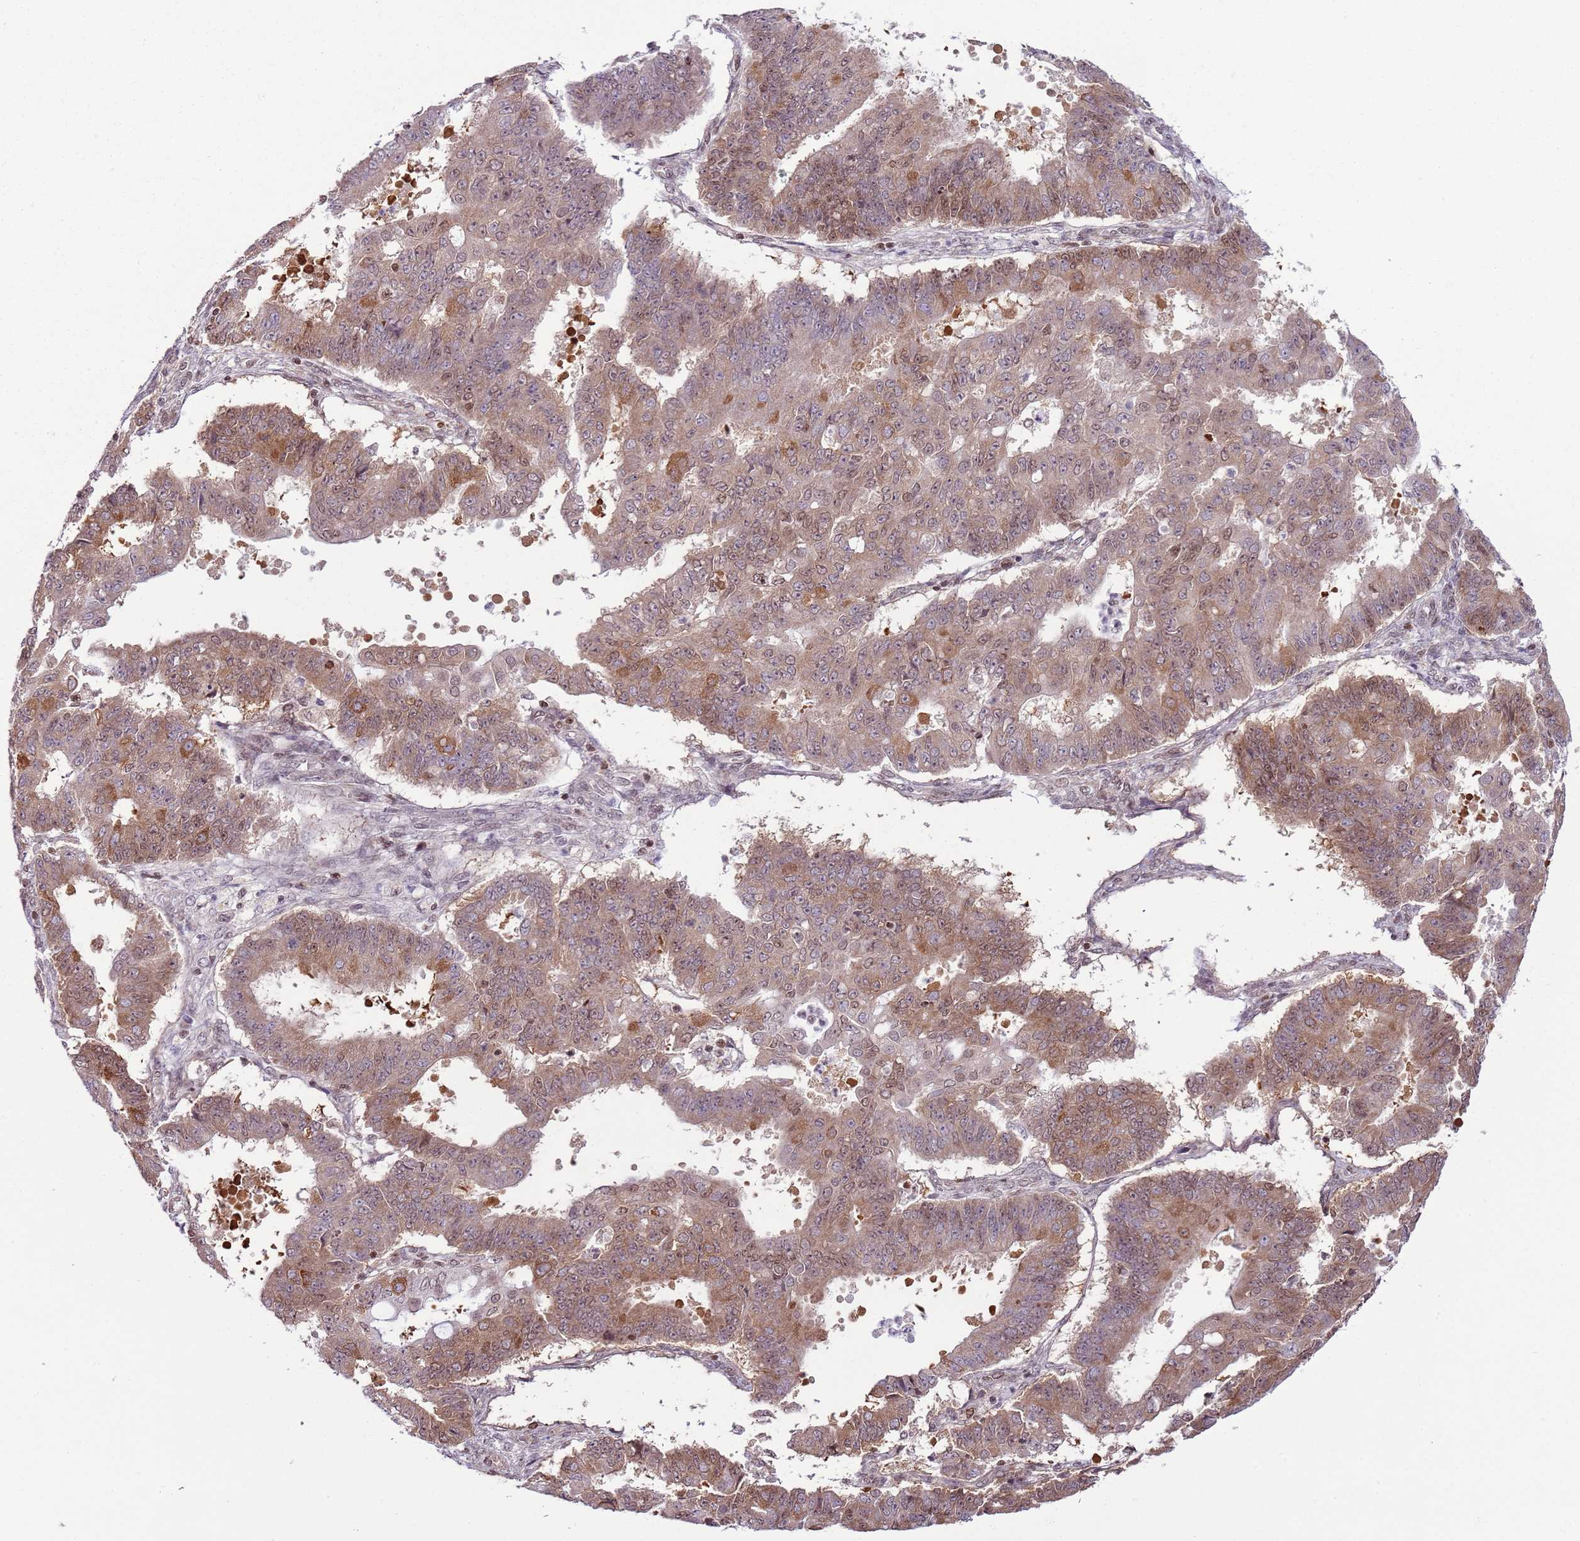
{"staining": {"intensity": "moderate", "quantity": ">75%", "location": "cytoplasmic/membranous,nuclear"}, "tissue": "ovarian cancer", "cell_type": "Tumor cells", "image_type": "cancer", "snomed": [{"axis": "morphology", "description": "Carcinoma, endometroid"}, {"axis": "topography", "description": "Appendix"}, {"axis": "topography", "description": "Ovary"}], "caption": "Immunohistochemical staining of human ovarian cancer (endometroid carcinoma) reveals medium levels of moderate cytoplasmic/membranous and nuclear staining in approximately >75% of tumor cells.", "gene": "SELENOH", "patient": {"sex": "female", "age": 42}}